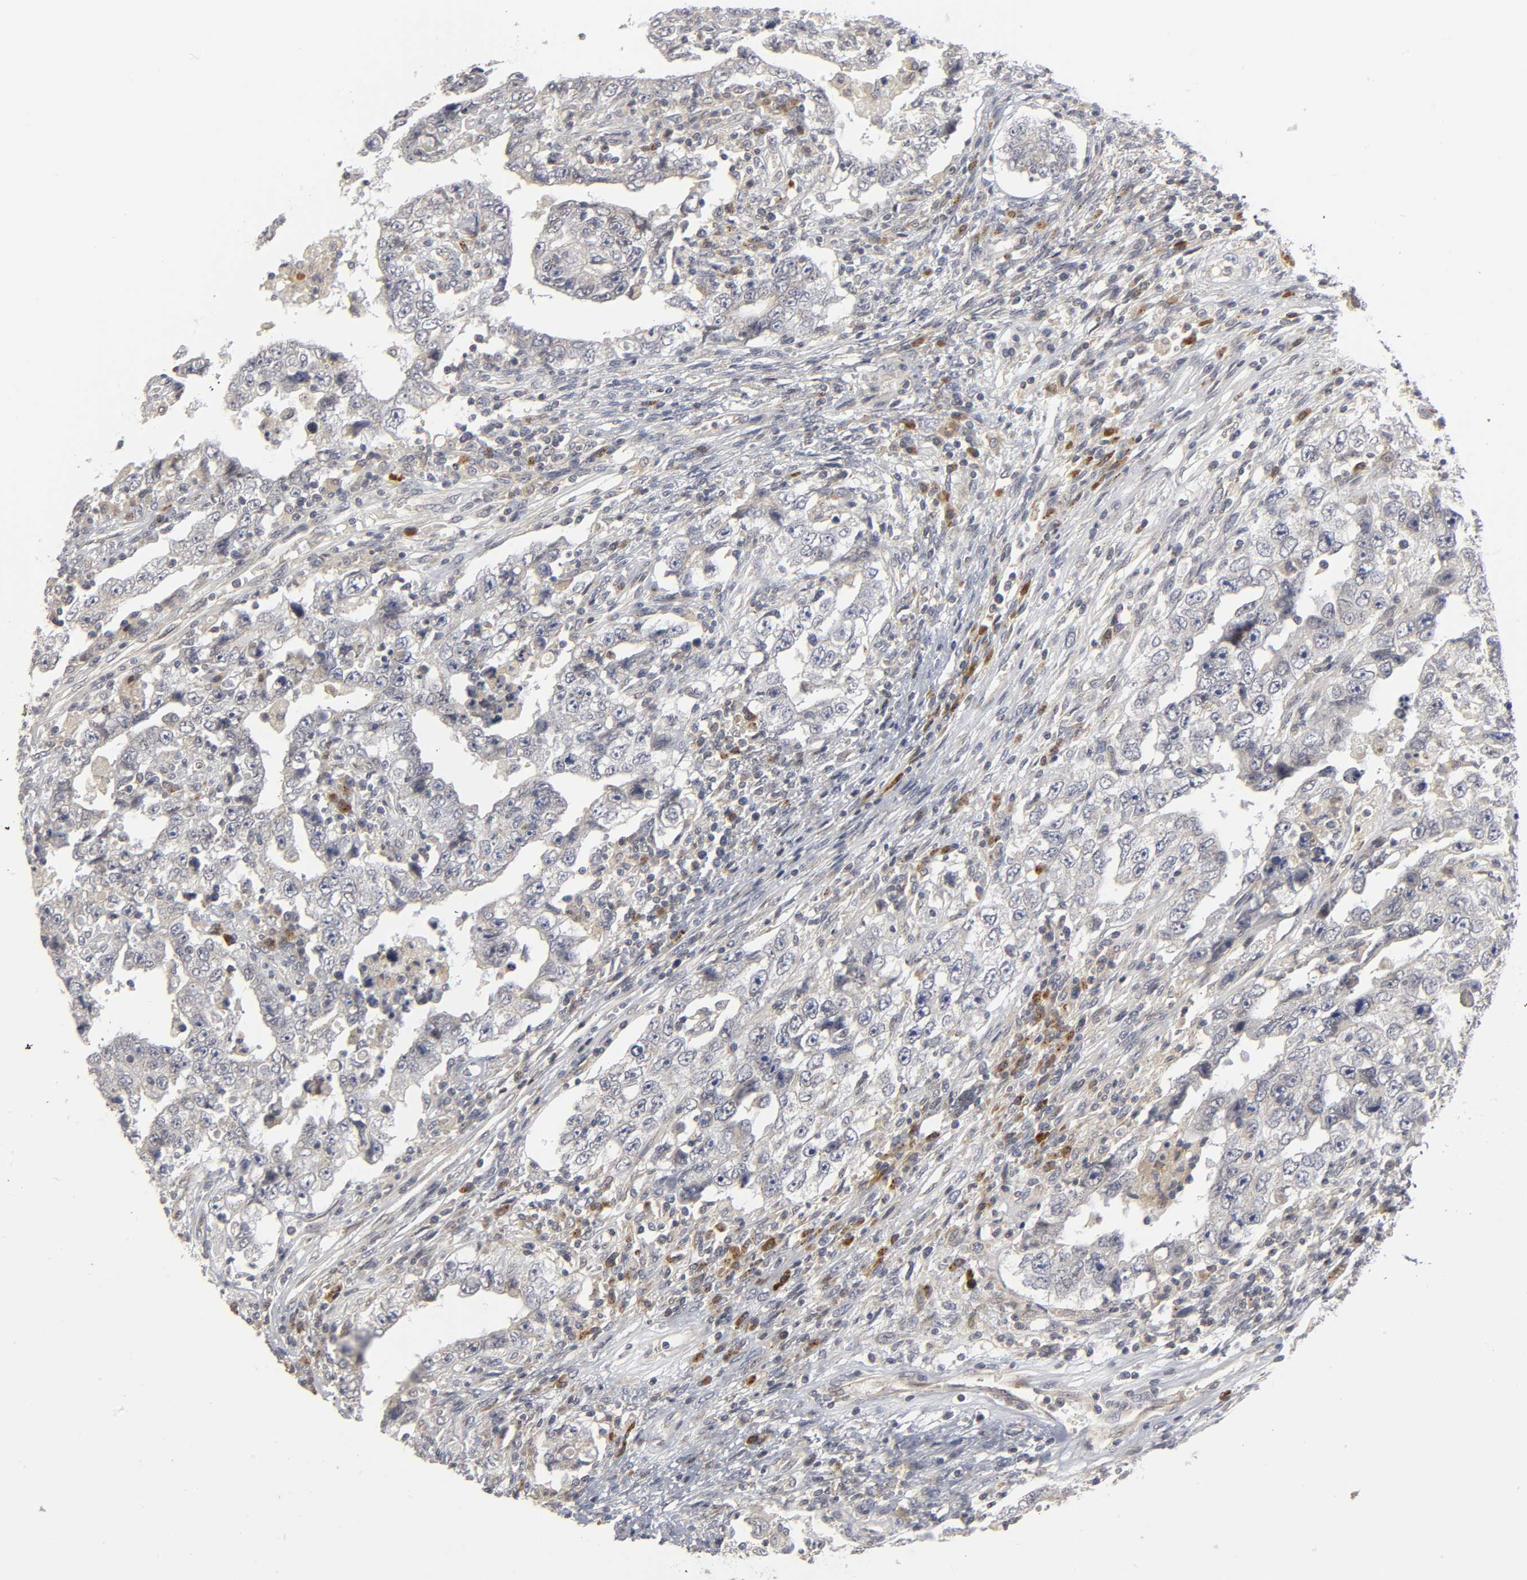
{"staining": {"intensity": "weak", "quantity": "<25%", "location": "cytoplasmic/membranous"}, "tissue": "testis cancer", "cell_type": "Tumor cells", "image_type": "cancer", "snomed": [{"axis": "morphology", "description": "Carcinoma, Embryonal, NOS"}, {"axis": "topography", "description": "Testis"}], "caption": "This is an IHC micrograph of human testis cancer (embryonal carcinoma). There is no expression in tumor cells.", "gene": "ASB6", "patient": {"sex": "male", "age": 26}}